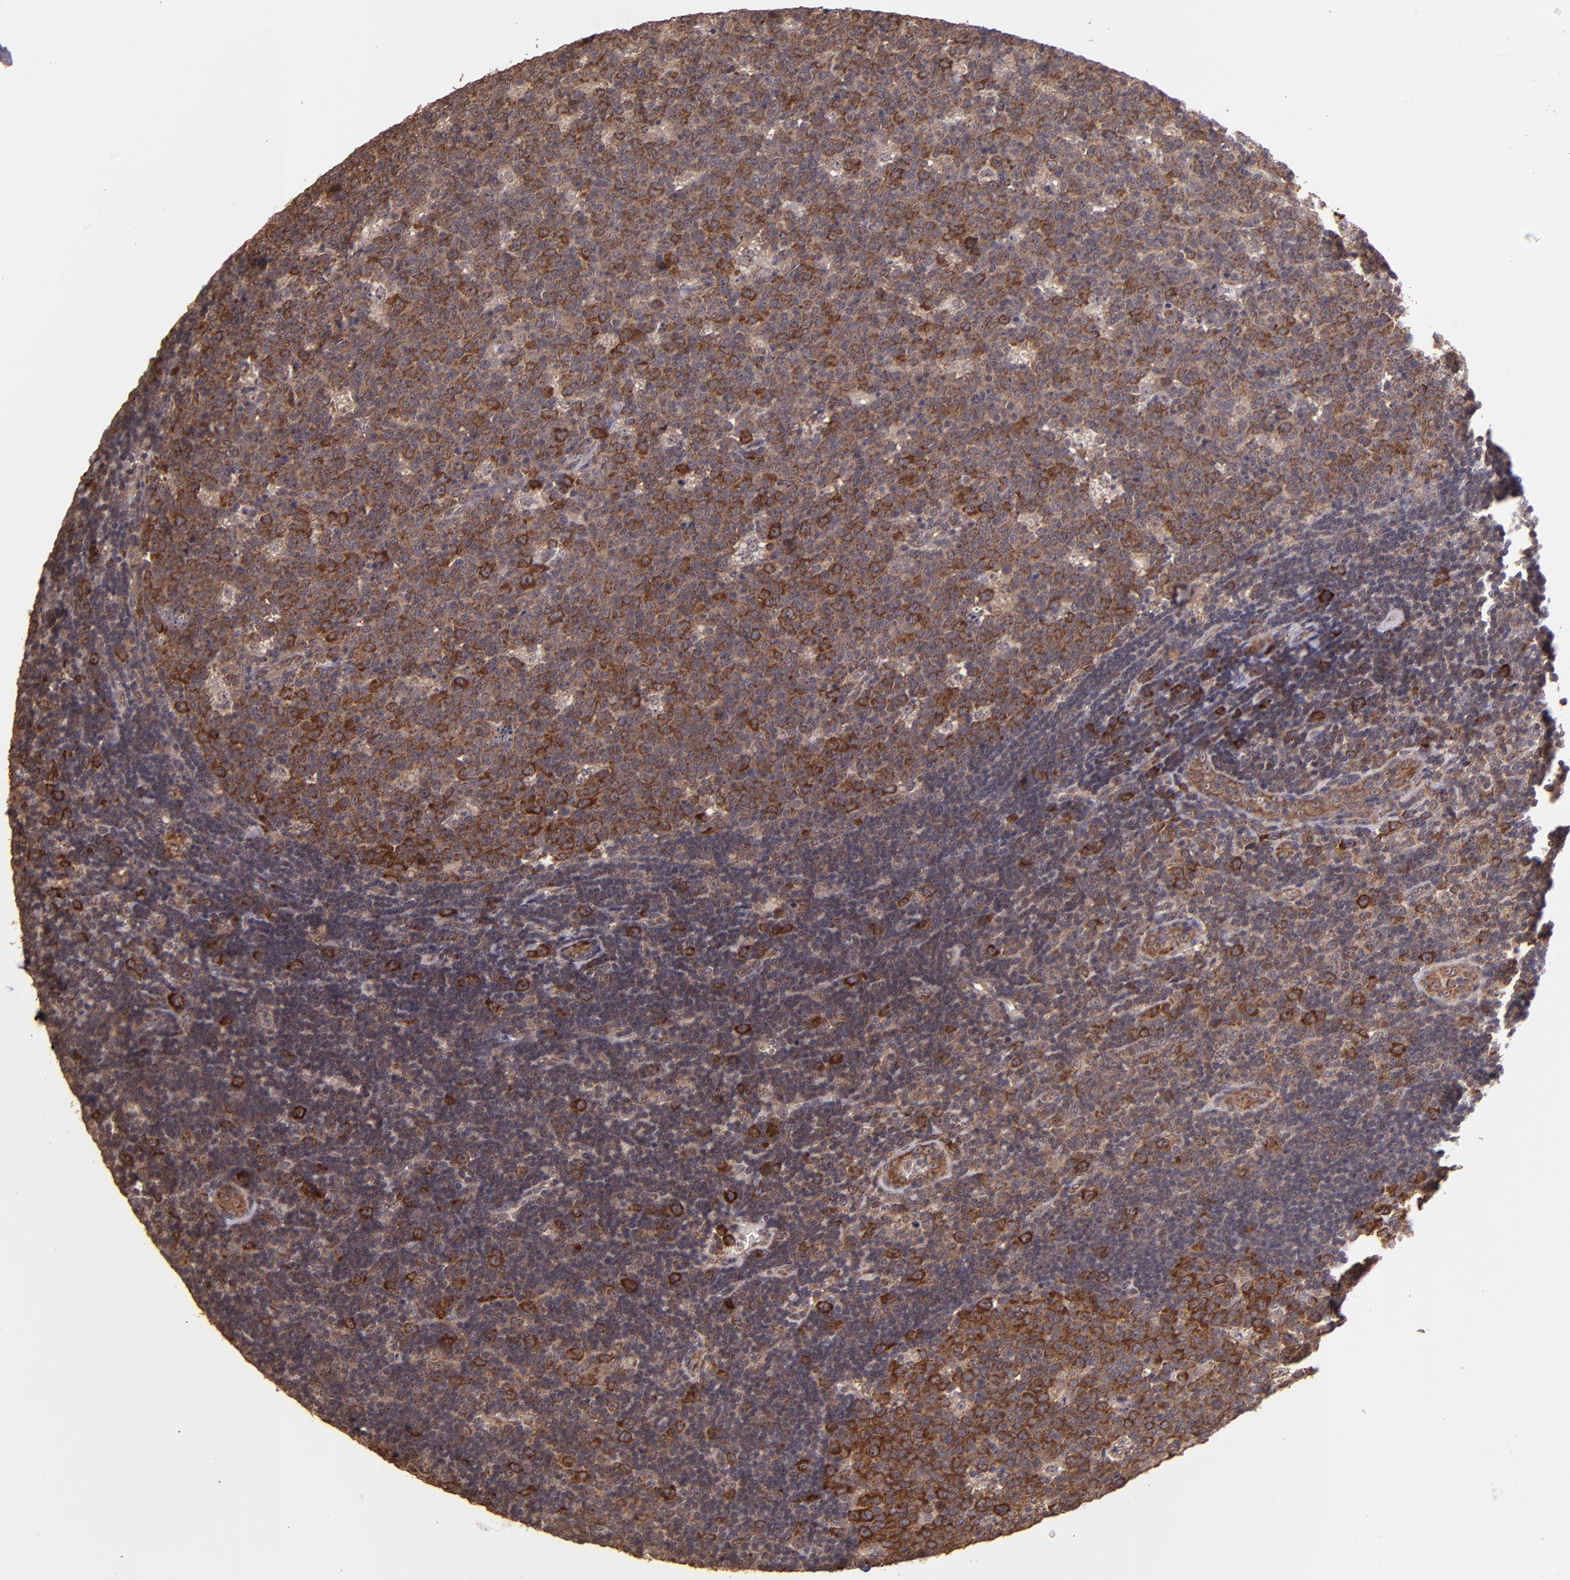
{"staining": {"intensity": "strong", "quantity": ">75%", "location": "cytoplasmic/membranous"}, "tissue": "lymph node", "cell_type": "Germinal center cells", "image_type": "normal", "snomed": [{"axis": "morphology", "description": "Normal tissue, NOS"}, {"axis": "topography", "description": "Lymph node"}, {"axis": "topography", "description": "Salivary gland"}], "caption": "This is an image of immunohistochemistry staining of benign lymph node, which shows strong expression in the cytoplasmic/membranous of germinal center cells.", "gene": "USP51", "patient": {"sex": "male", "age": 8}}